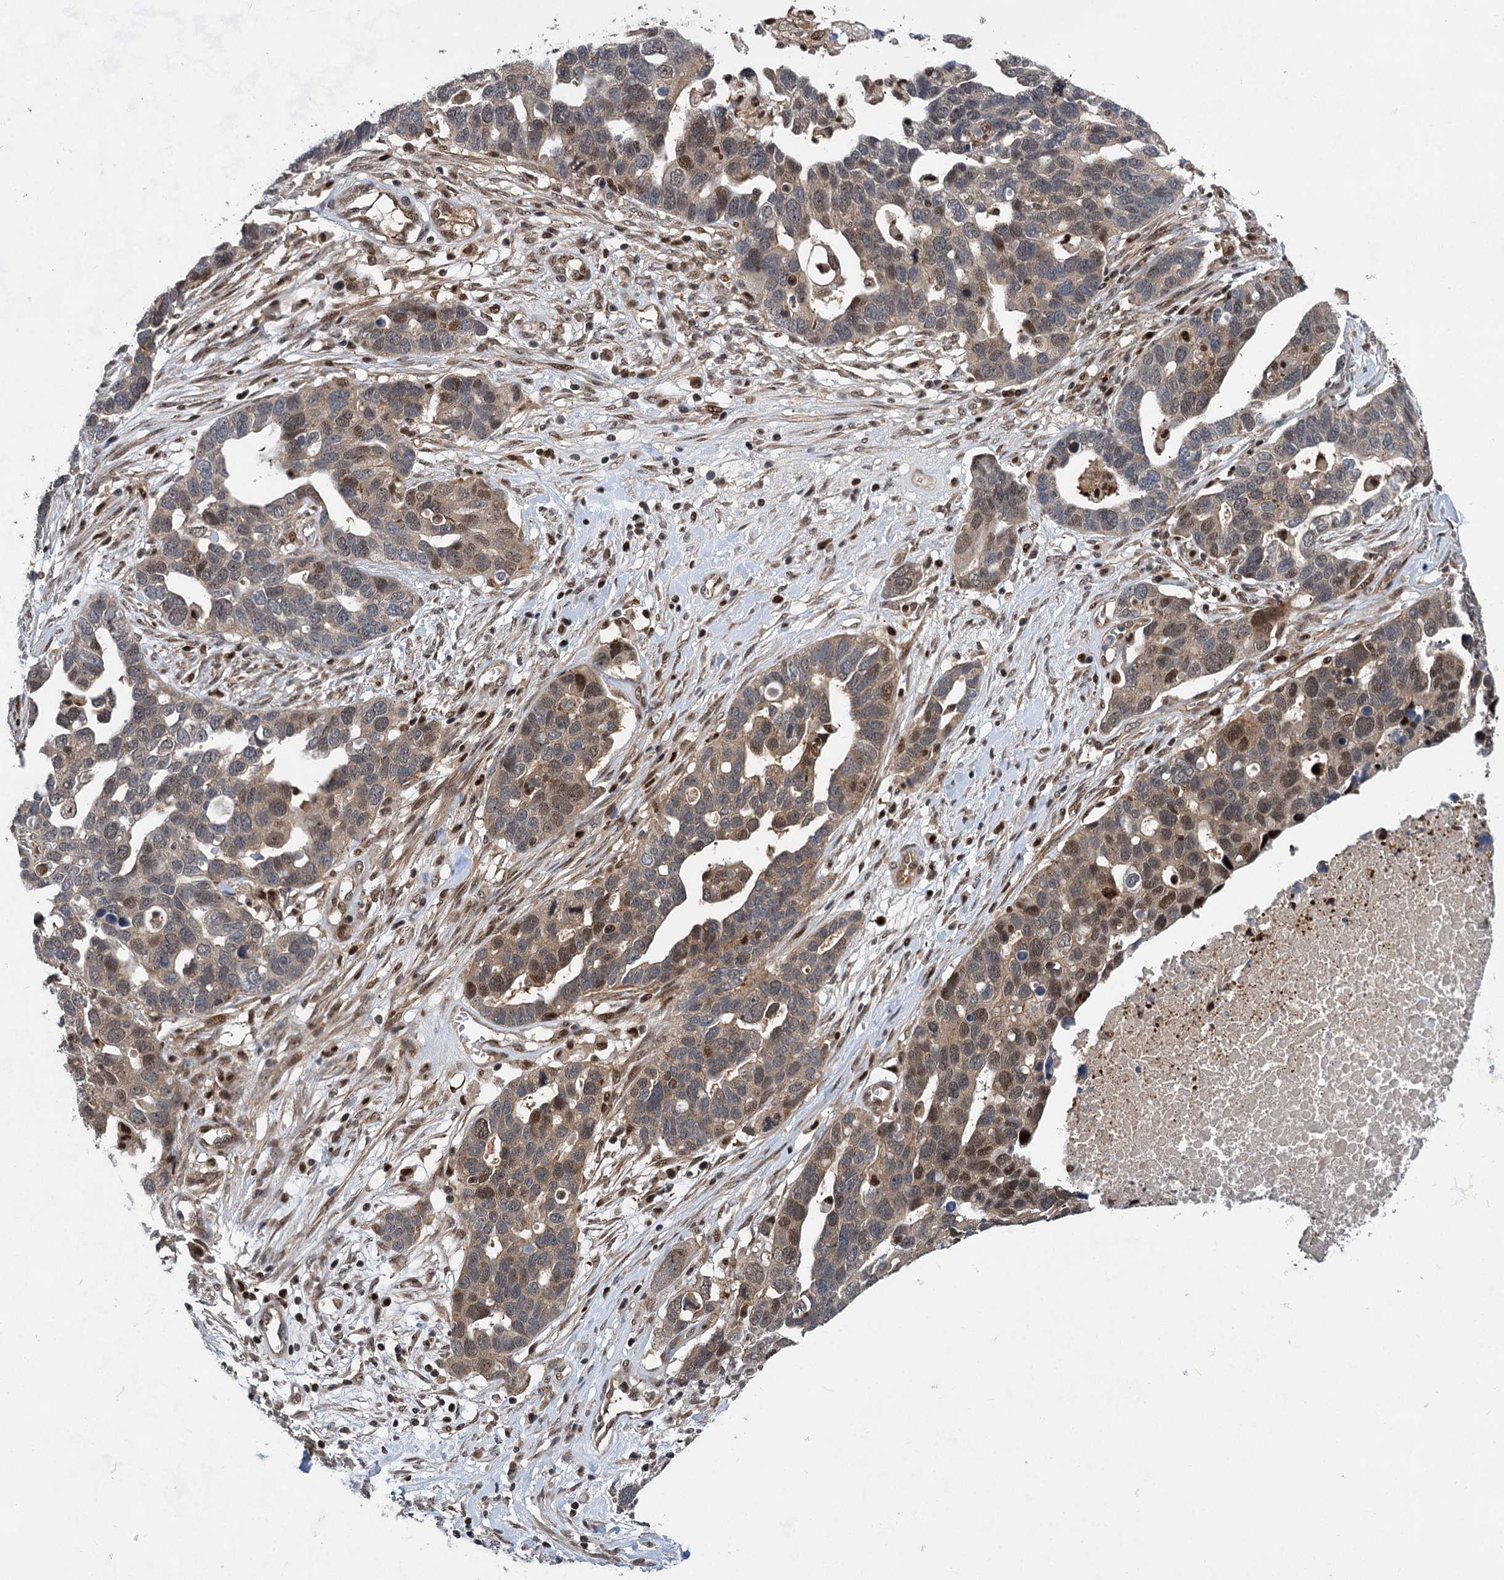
{"staining": {"intensity": "moderate", "quantity": "25%-75%", "location": "nuclear"}, "tissue": "ovarian cancer", "cell_type": "Tumor cells", "image_type": "cancer", "snomed": [{"axis": "morphology", "description": "Cystadenocarcinoma, serous, NOS"}, {"axis": "topography", "description": "Ovary"}], "caption": "This is a photomicrograph of immunohistochemistry staining of ovarian cancer (serous cystadenocarcinoma), which shows moderate expression in the nuclear of tumor cells.", "gene": "GPBP1", "patient": {"sex": "female", "age": 54}}